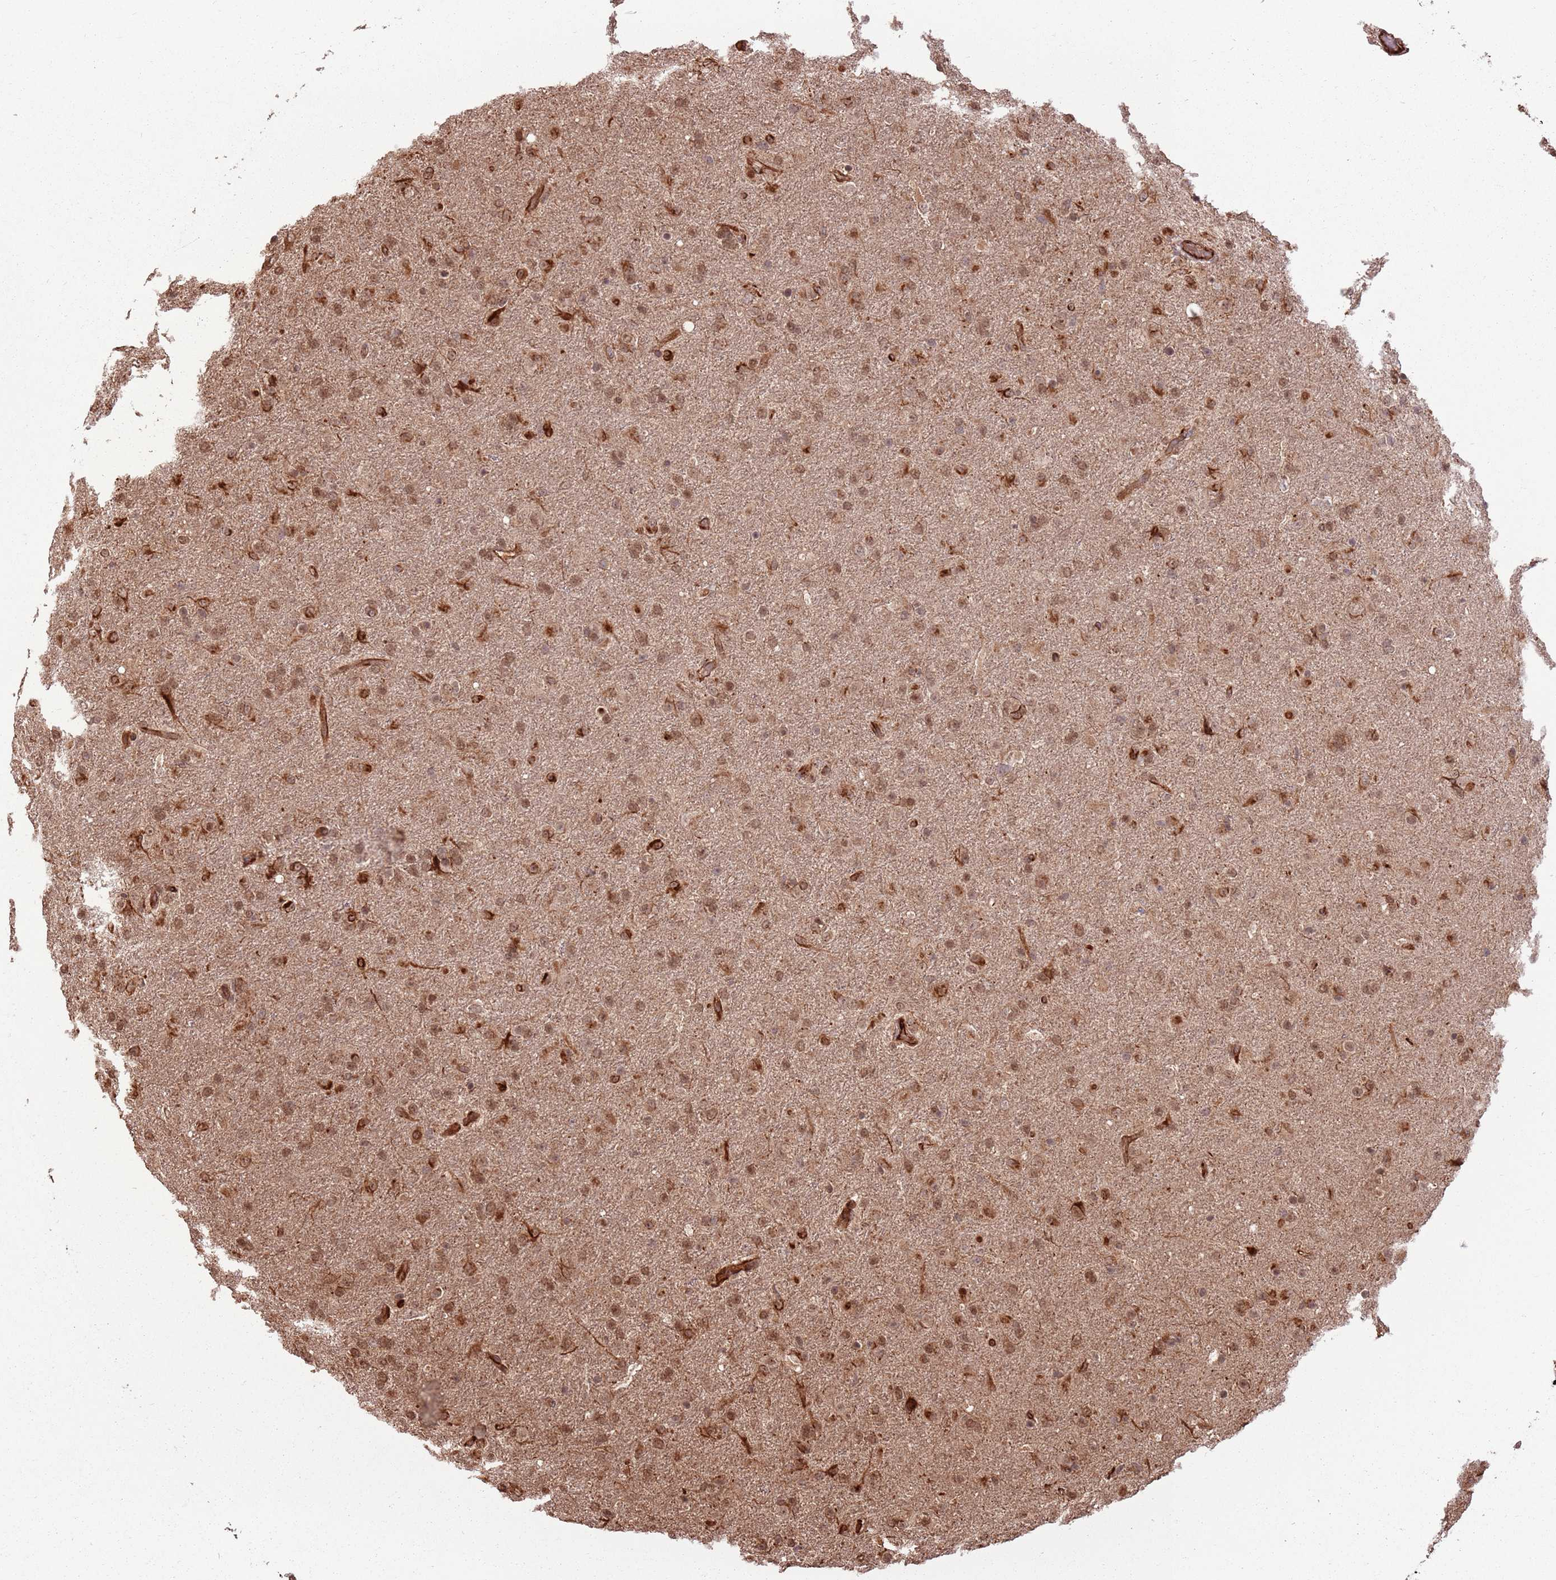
{"staining": {"intensity": "moderate", "quantity": ">75%", "location": "cytoplasmic/membranous,nuclear"}, "tissue": "glioma", "cell_type": "Tumor cells", "image_type": "cancer", "snomed": [{"axis": "morphology", "description": "Glioma, malignant, Low grade"}, {"axis": "topography", "description": "Brain"}], "caption": "Malignant glioma (low-grade) tissue shows moderate cytoplasmic/membranous and nuclear positivity in about >75% of tumor cells", "gene": "ADAMTS3", "patient": {"sex": "male", "age": 65}}